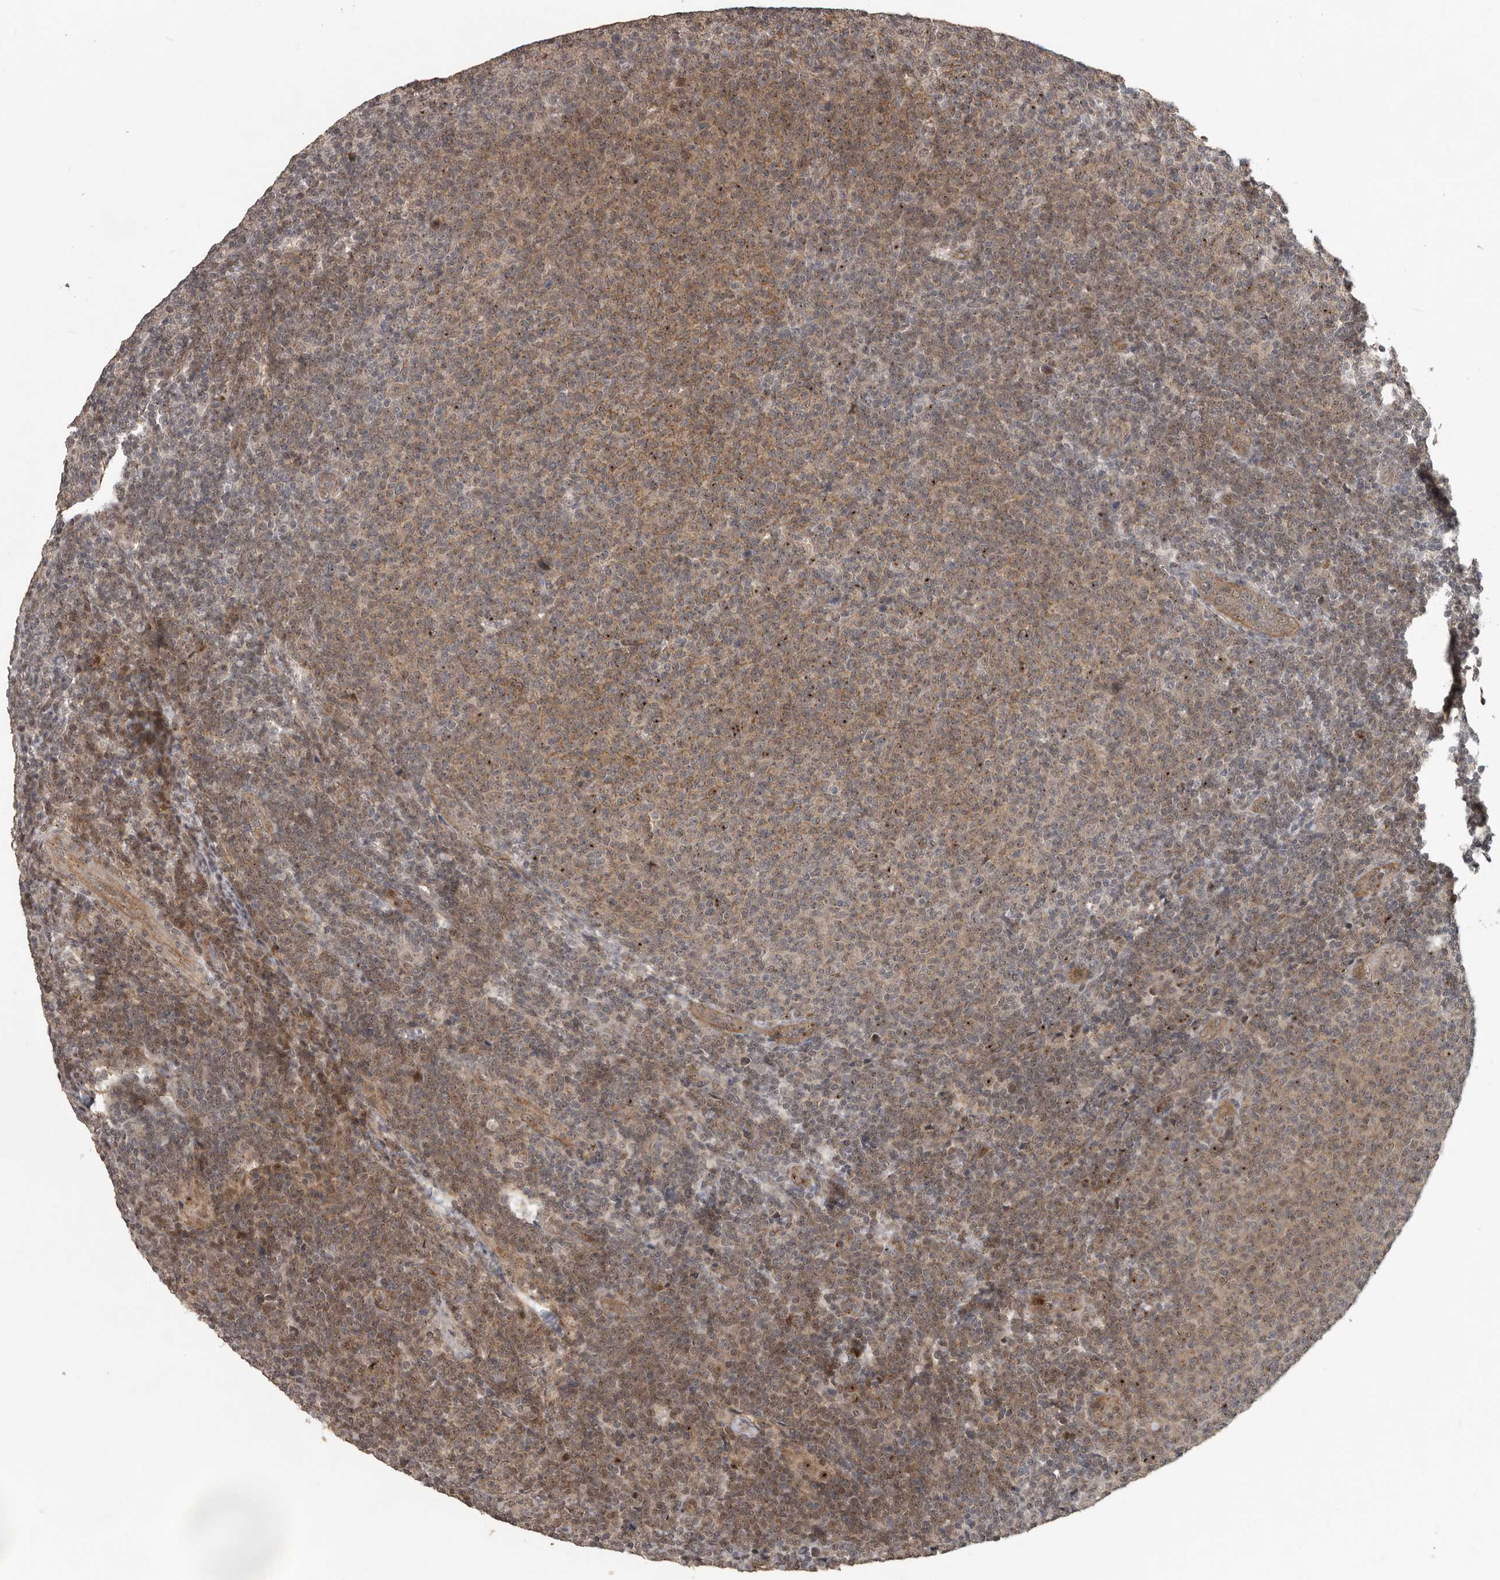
{"staining": {"intensity": "weak", "quantity": "25%-75%", "location": "cytoplasmic/membranous,nuclear"}, "tissue": "lymphoma", "cell_type": "Tumor cells", "image_type": "cancer", "snomed": [{"axis": "morphology", "description": "Malignant lymphoma, non-Hodgkin's type, Low grade"}, {"axis": "topography", "description": "Lymph node"}], "caption": "A micrograph showing weak cytoplasmic/membranous and nuclear positivity in about 25%-75% of tumor cells in malignant lymphoma, non-Hodgkin's type (low-grade), as visualized by brown immunohistochemical staining.", "gene": "CEP350", "patient": {"sex": "male", "age": 66}}